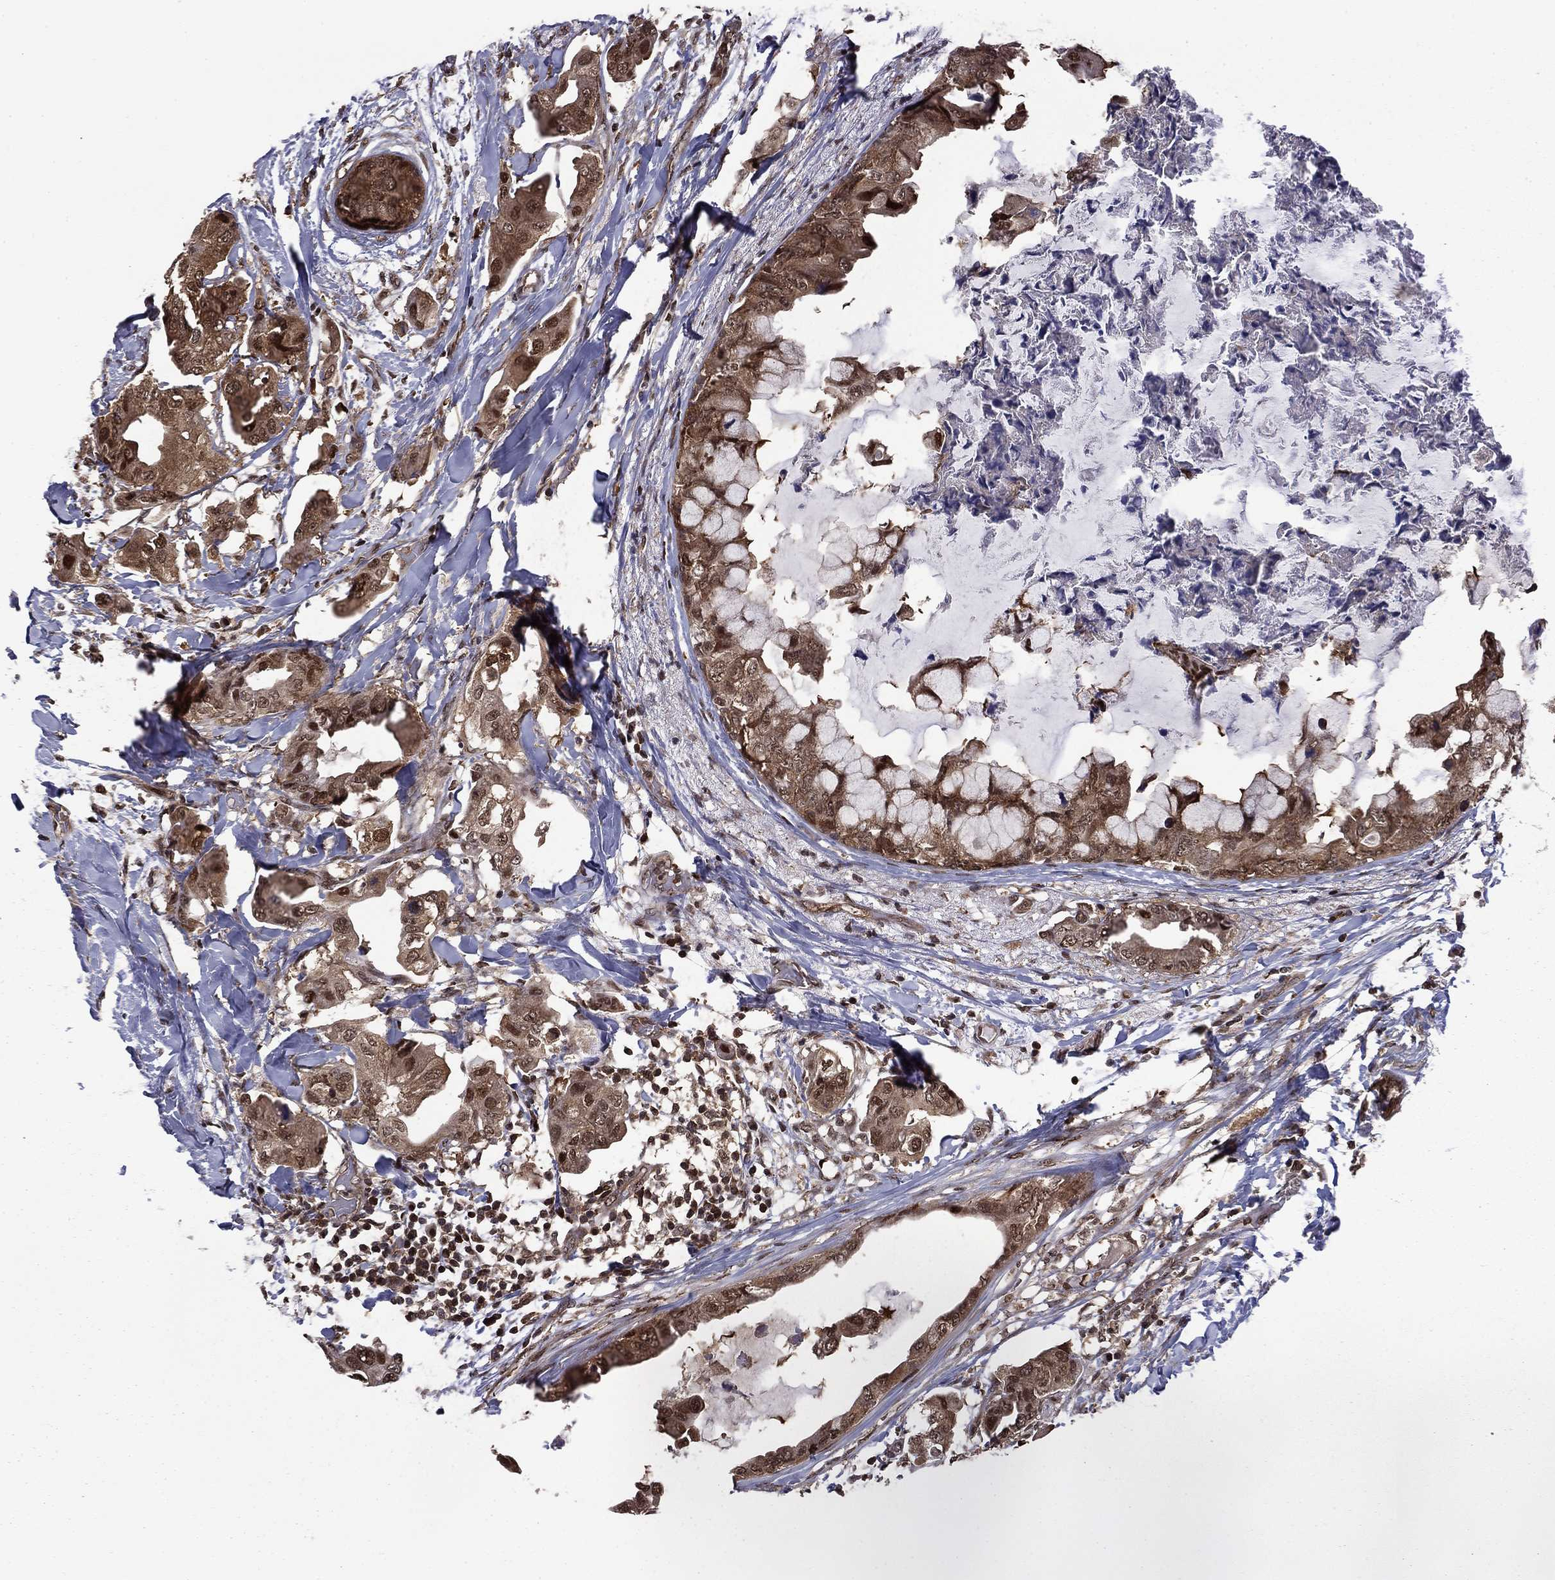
{"staining": {"intensity": "moderate", "quantity": "25%-75%", "location": "cytoplasmic/membranous,nuclear"}, "tissue": "breast cancer", "cell_type": "Tumor cells", "image_type": "cancer", "snomed": [{"axis": "morphology", "description": "Normal tissue, NOS"}, {"axis": "morphology", "description": "Duct carcinoma"}, {"axis": "topography", "description": "Breast"}], "caption": "The histopathology image displays immunohistochemical staining of infiltrating ductal carcinoma (breast). There is moderate cytoplasmic/membranous and nuclear expression is seen in approximately 25%-75% of tumor cells.", "gene": "PSMD2", "patient": {"sex": "female", "age": 40}}